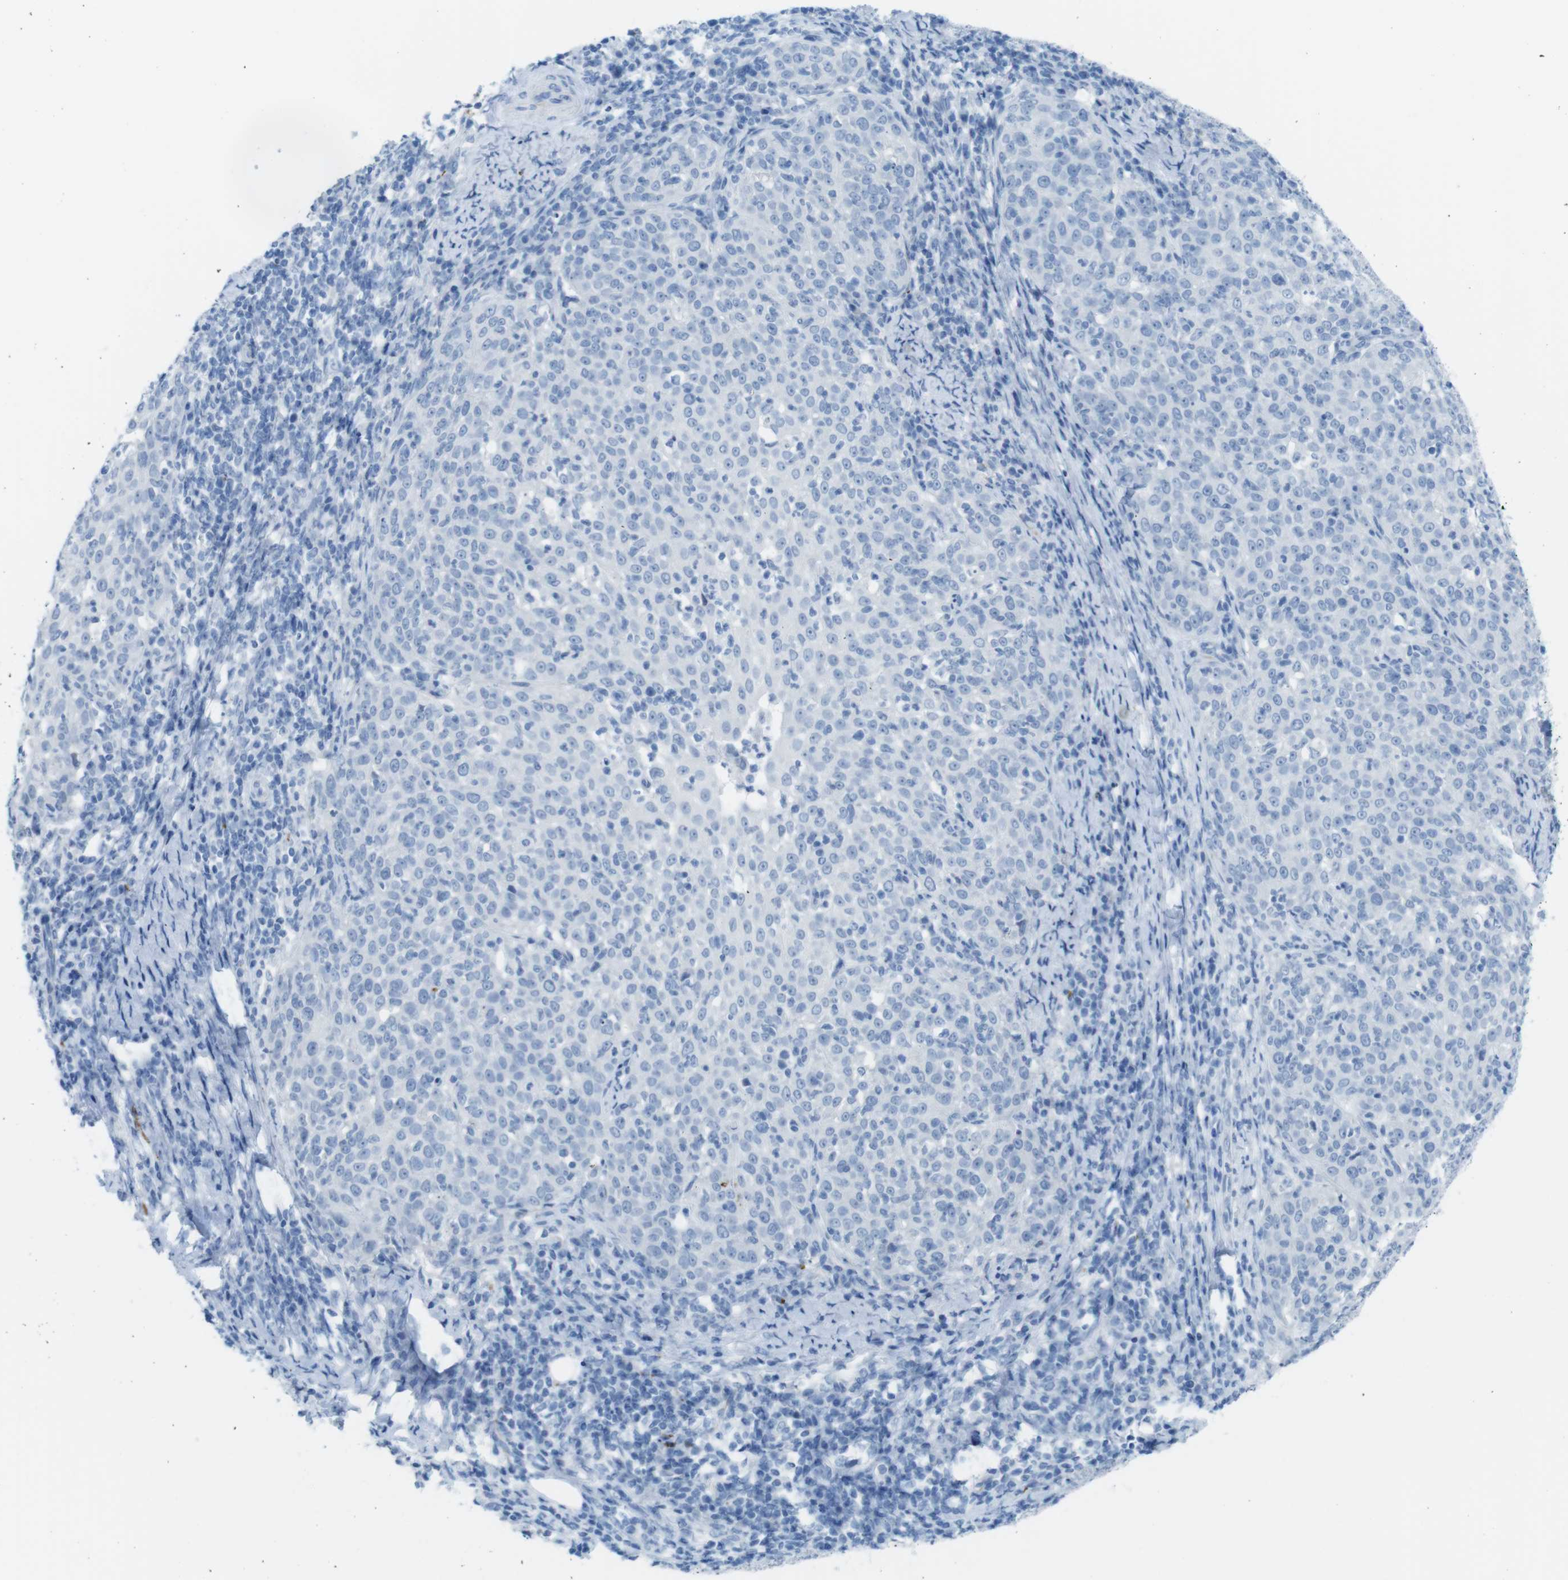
{"staining": {"intensity": "negative", "quantity": "none", "location": "none"}, "tissue": "cervical cancer", "cell_type": "Tumor cells", "image_type": "cancer", "snomed": [{"axis": "morphology", "description": "Squamous cell carcinoma, NOS"}, {"axis": "topography", "description": "Cervix"}], "caption": "Human cervical cancer stained for a protein using immunohistochemistry (IHC) reveals no staining in tumor cells.", "gene": "GAP43", "patient": {"sex": "female", "age": 51}}